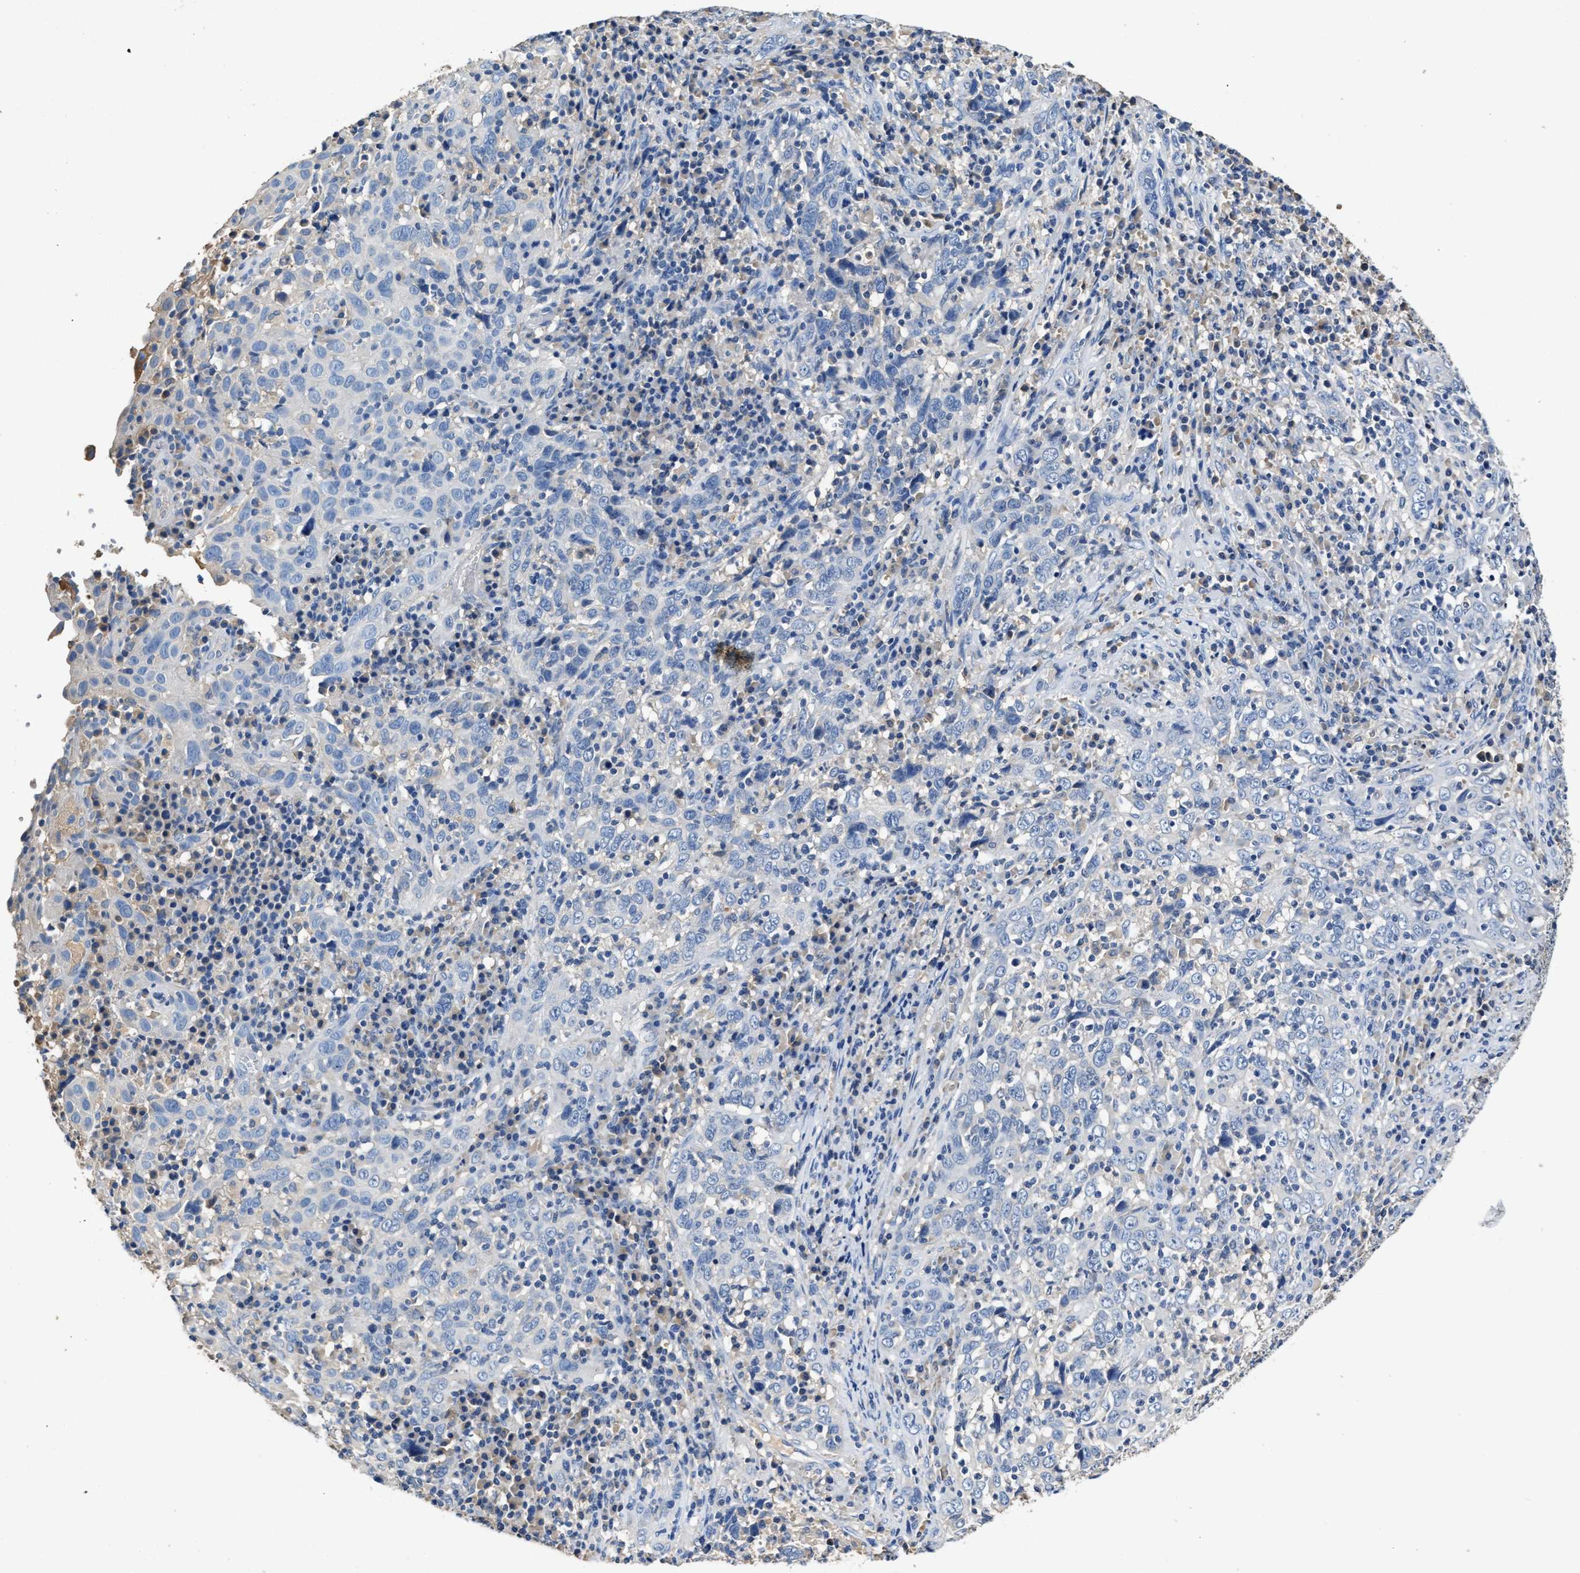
{"staining": {"intensity": "negative", "quantity": "none", "location": "none"}, "tissue": "cervical cancer", "cell_type": "Tumor cells", "image_type": "cancer", "snomed": [{"axis": "morphology", "description": "Squamous cell carcinoma, NOS"}, {"axis": "topography", "description": "Cervix"}], "caption": "IHC photomicrograph of human cervical cancer (squamous cell carcinoma) stained for a protein (brown), which reveals no positivity in tumor cells.", "gene": "SLCO2B1", "patient": {"sex": "female", "age": 46}}